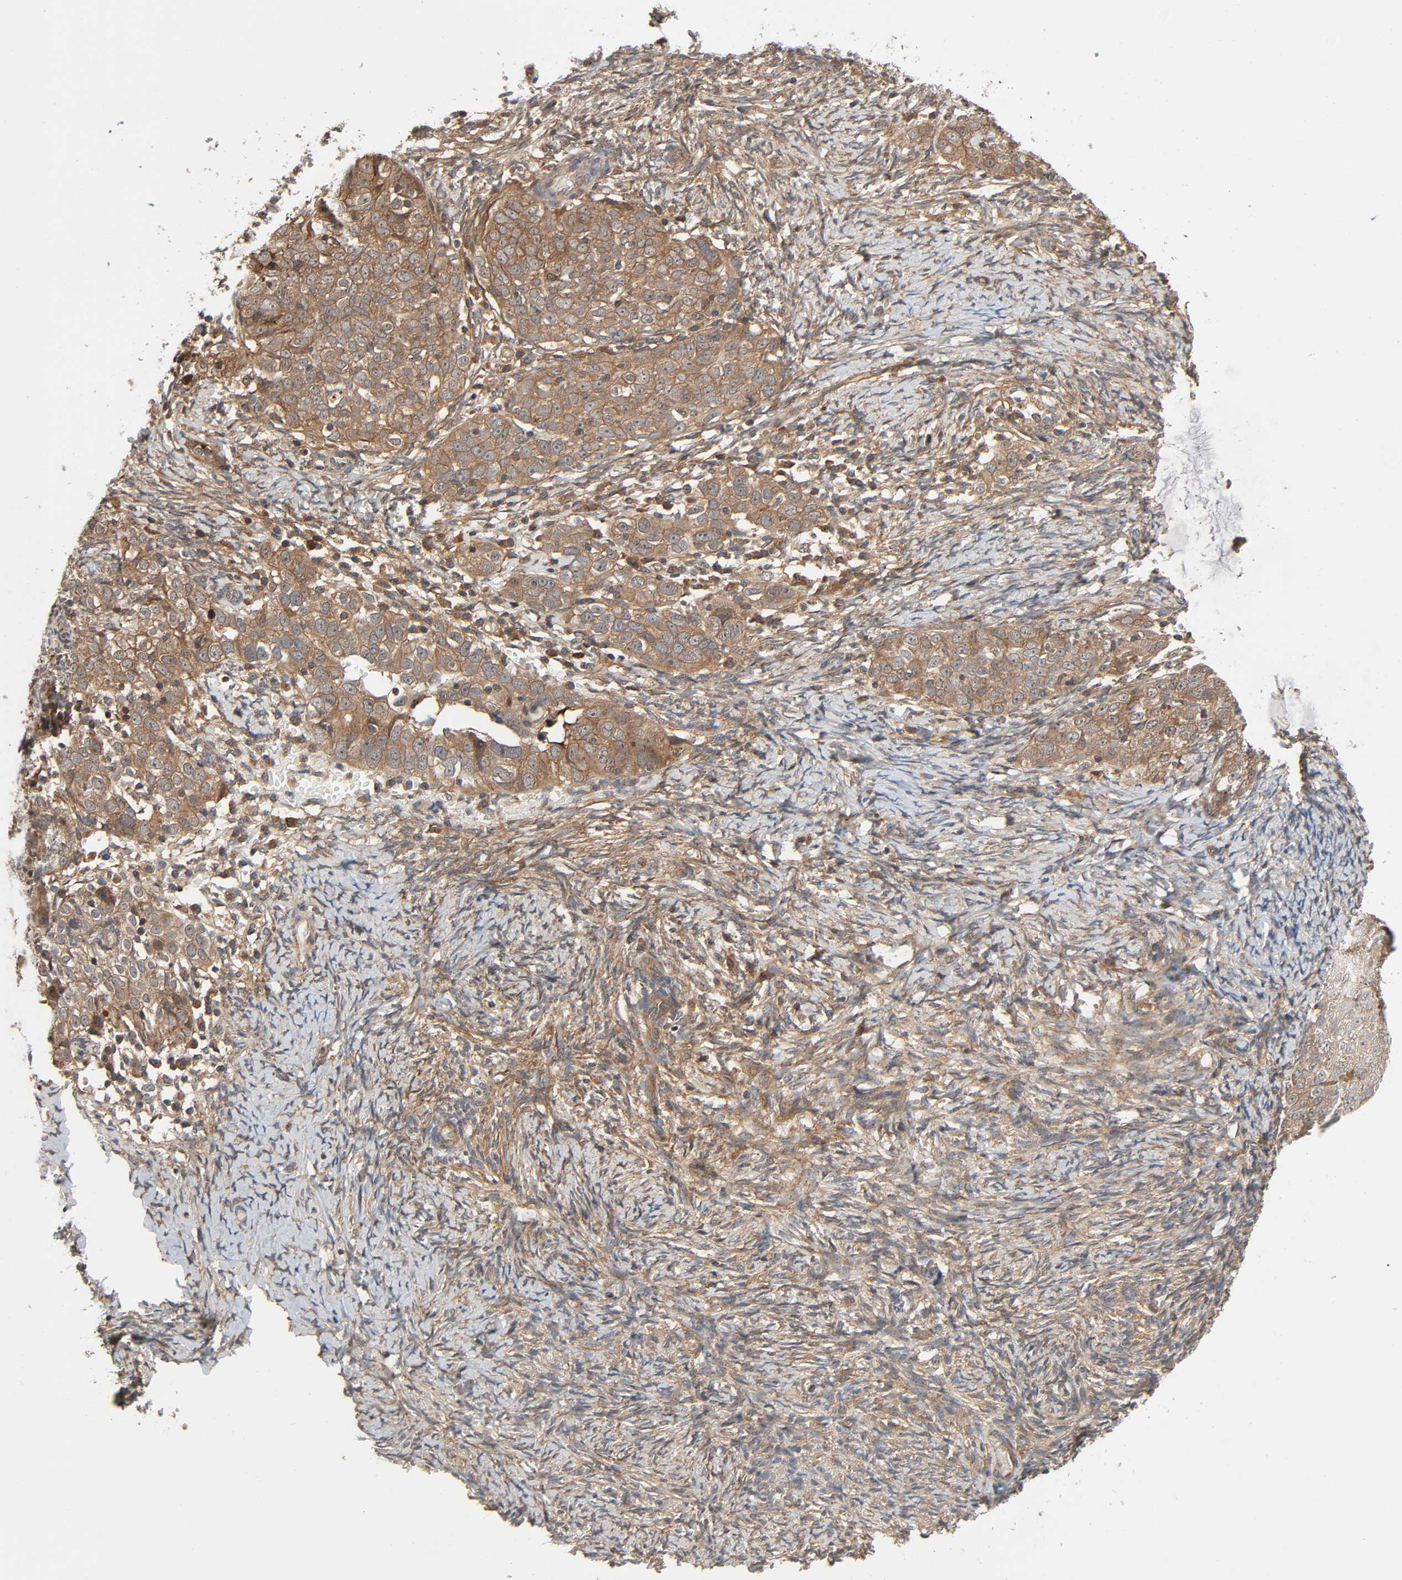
{"staining": {"intensity": "moderate", "quantity": ">75%", "location": "cytoplasmic/membranous"}, "tissue": "ovarian cancer", "cell_type": "Tumor cells", "image_type": "cancer", "snomed": [{"axis": "morphology", "description": "Normal tissue, NOS"}, {"axis": "morphology", "description": "Cystadenocarcinoma, serous, NOS"}, {"axis": "topography", "description": "Ovary"}], "caption": "Immunohistochemical staining of ovarian cancer exhibits medium levels of moderate cytoplasmic/membranous protein positivity in approximately >75% of tumor cells. The protein is shown in brown color, while the nuclei are stained blue.", "gene": "PPP2R1B", "patient": {"sex": "female", "age": 62}}